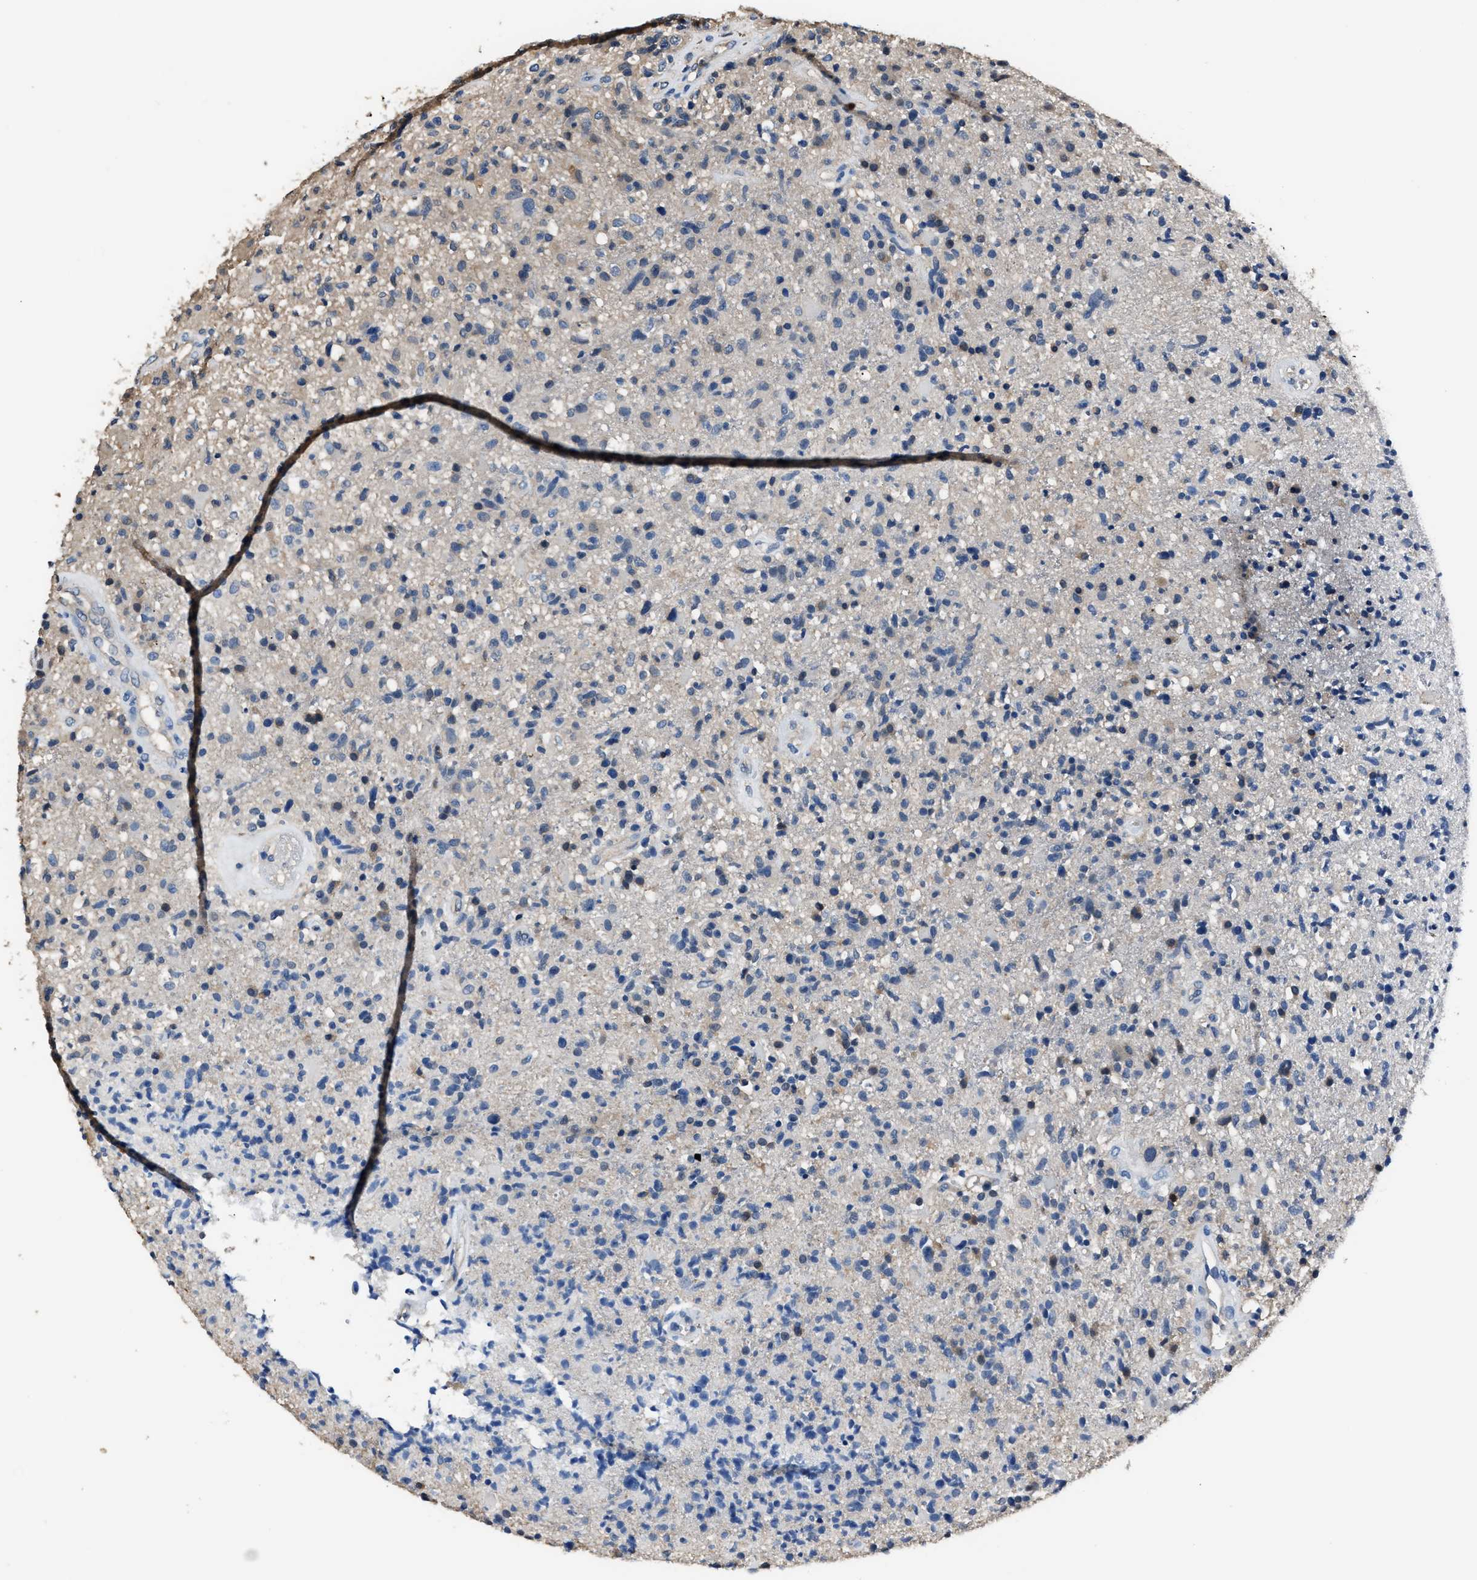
{"staining": {"intensity": "weak", "quantity": "<25%", "location": "cytoplasmic/membranous"}, "tissue": "glioma", "cell_type": "Tumor cells", "image_type": "cancer", "snomed": [{"axis": "morphology", "description": "Glioma, malignant, High grade"}, {"axis": "topography", "description": "Brain"}], "caption": "A high-resolution photomicrograph shows IHC staining of glioma, which reveals no significant expression in tumor cells.", "gene": "GSTP1", "patient": {"sex": "male", "age": 72}}